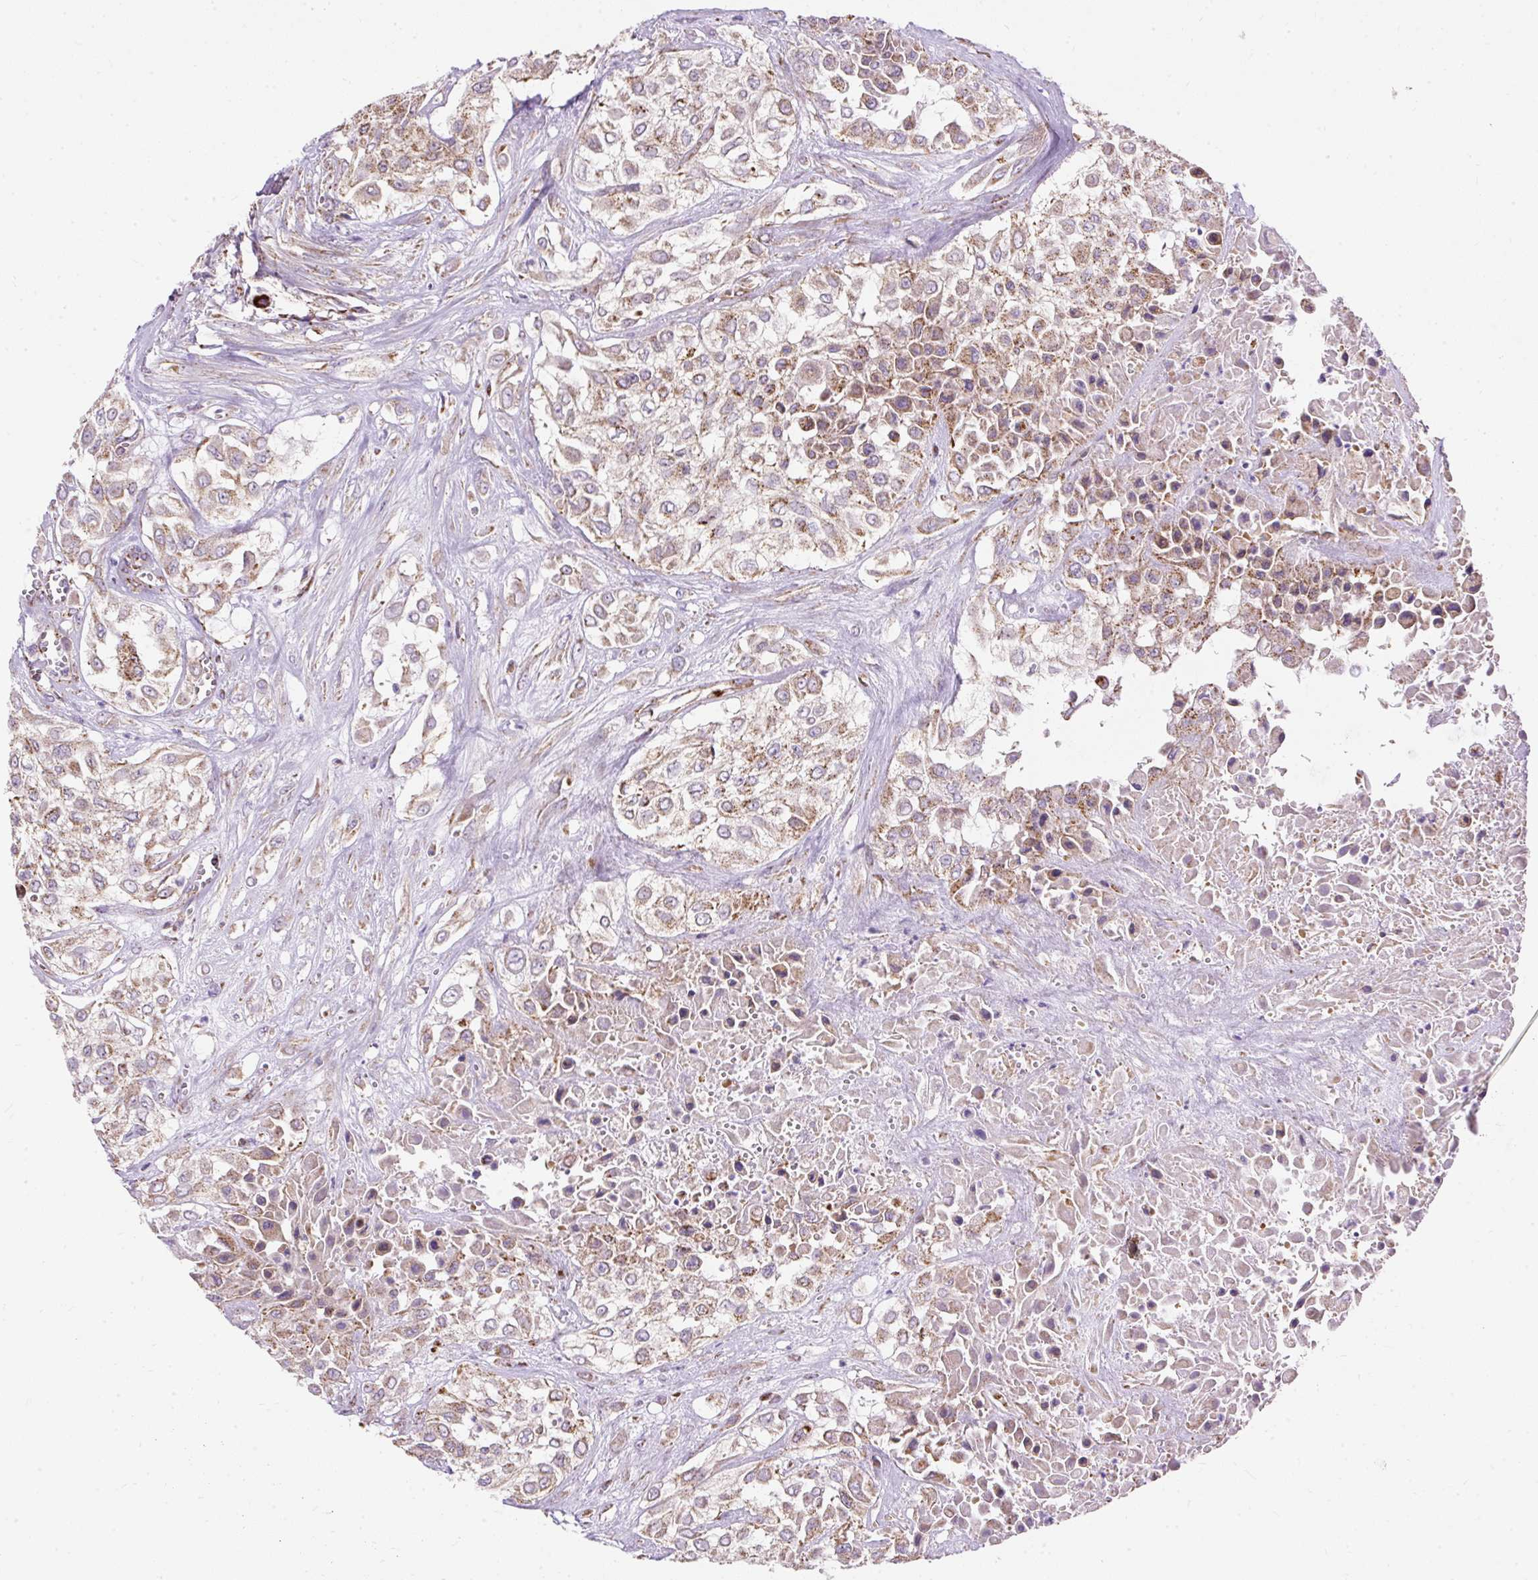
{"staining": {"intensity": "moderate", "quantity": ">75%", "location": "cytoplasmic/membranous"}, "tissue": "urothelial cancer", "cell_type": "Tumor cells", "image_type": "cancer", "snomed": [{"axis": "morphology", "description": "Urothelial carcinoma, High grade"}, {"axis": "topography", "description": "Urinary bladder"}], "caption": "Protein expression analysis of urothelial cancer displays moderate cytoplasmic/membranous staining in approximately >75% of tumor cells.", "gene": "CEP290", "patient": {"sex": "male", "age": 57}}